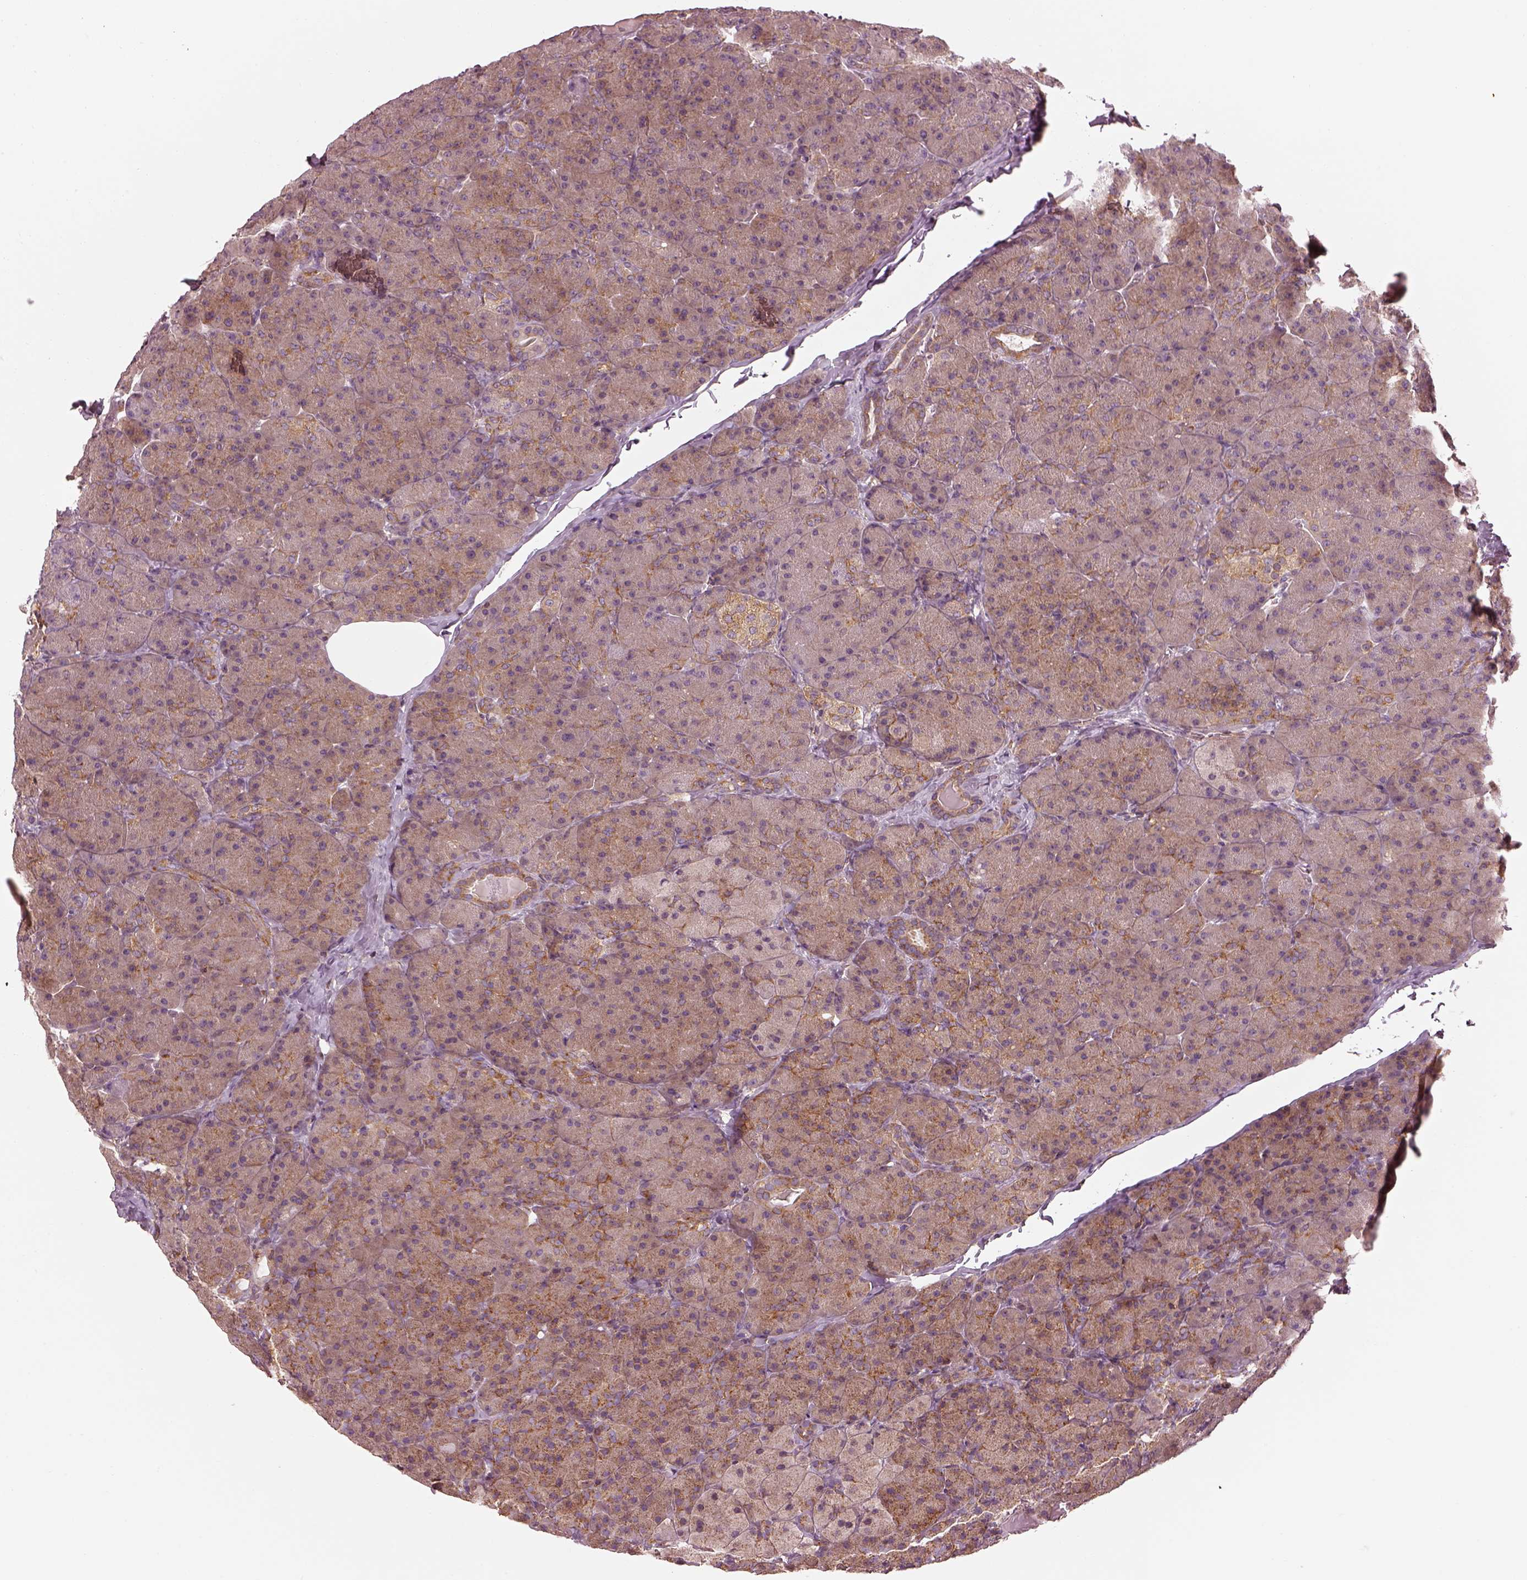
{"staining": {"intensity": "weak", "quantity": "<25%", "location": "cytoplasmic/membranous"}, "tissue": "pancreas", "cell_type": "Exocrine glandular cells", "image_type": "normal", "snomed": [{"axis": "morphology", "description": "Normal tissue, NOS"}, {"axis": "topography", "description": "Pancreas"}], "caption": "Immunohistochemistry (IHC) image of normal pancreas: human pancreas stained with DAB (3,3'-diaminobenzidine) demonstrates no significant protein expression in exocrine glandular cells.", "gene": "LSM14A", "patient": {"sex": "male", "age": 57}}